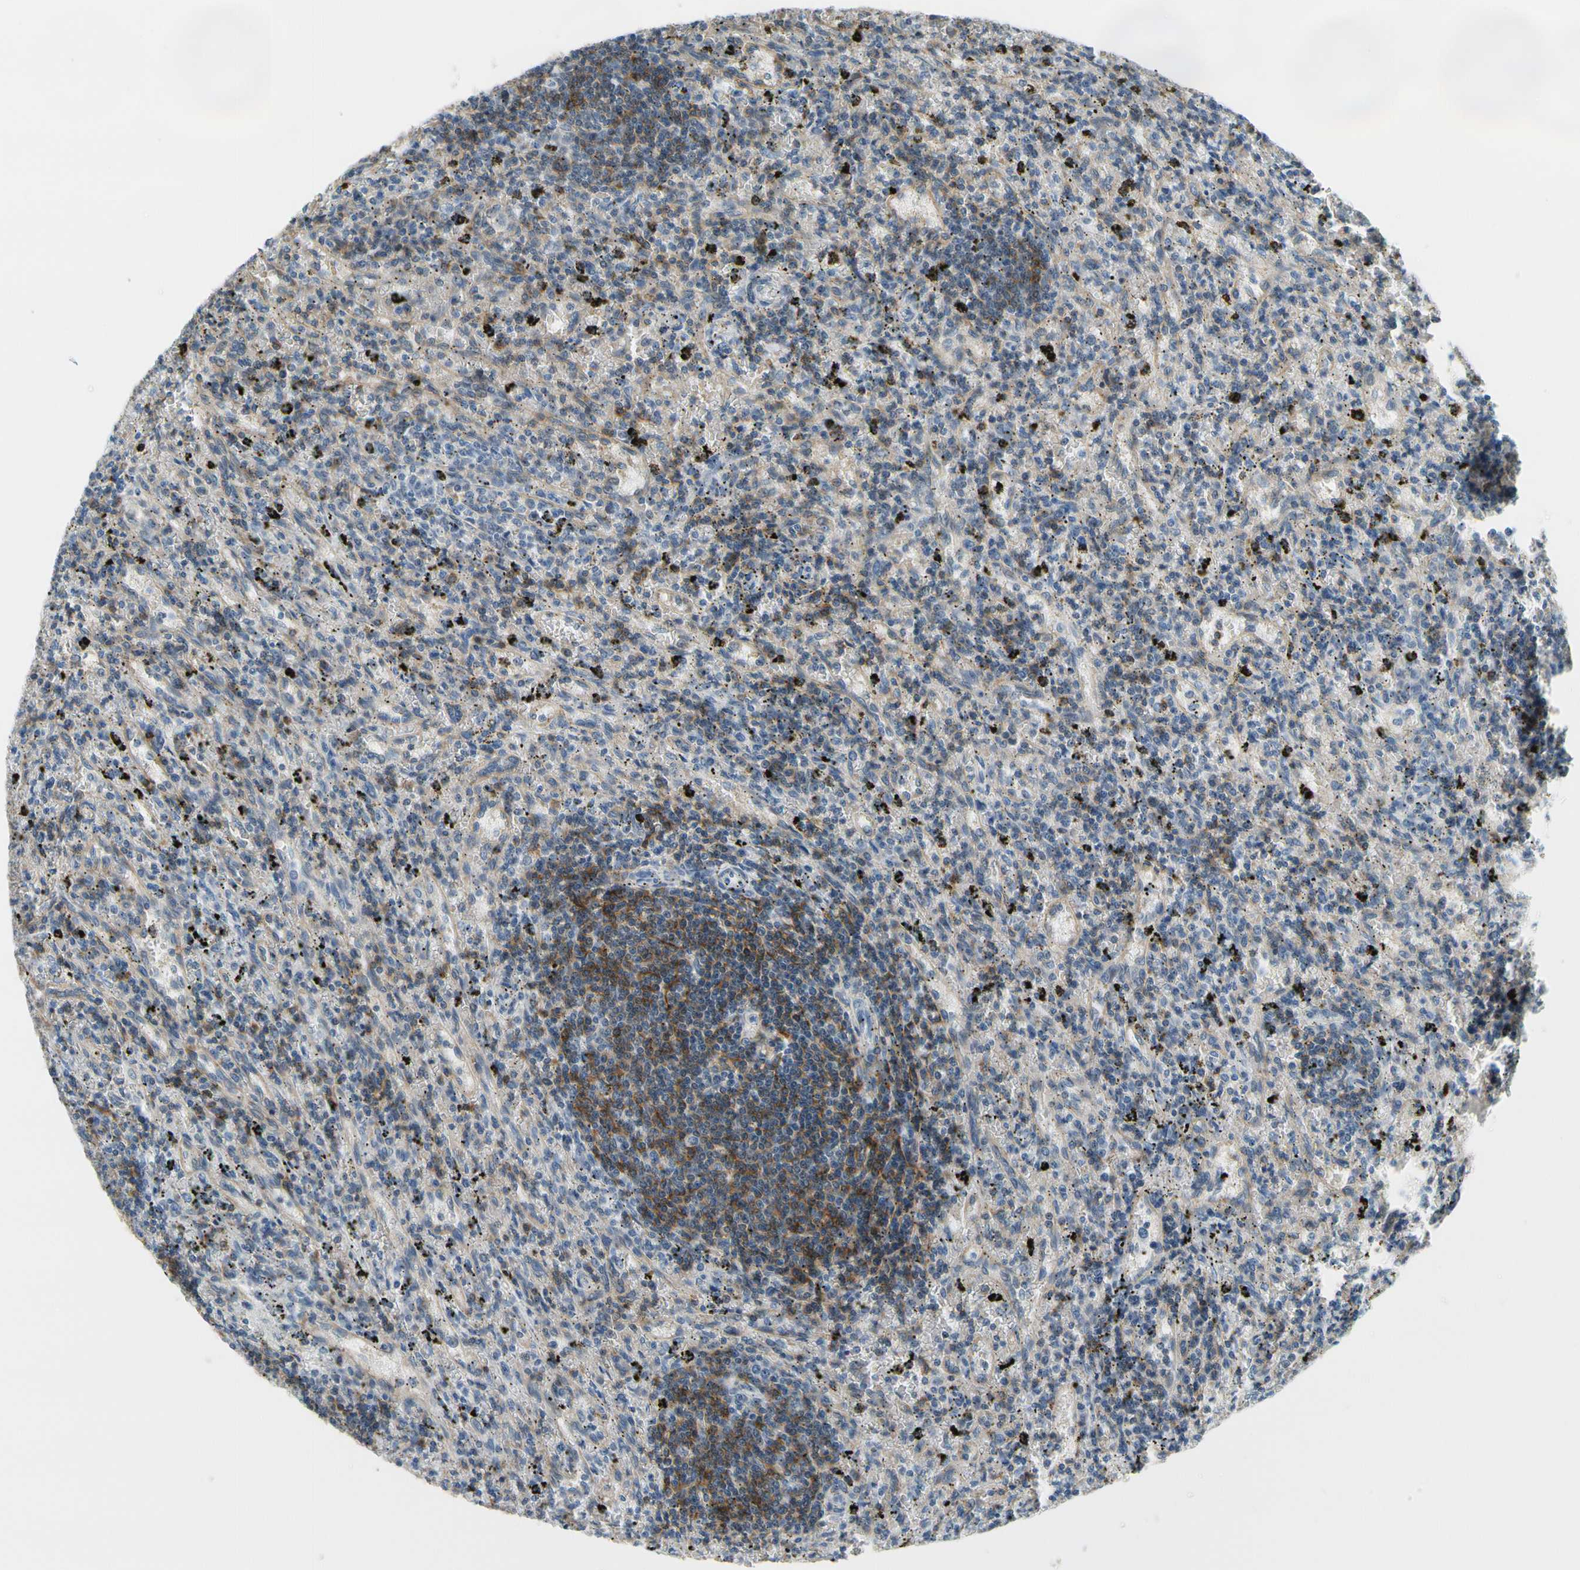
{"staining": {"intensity": "moderate", "quantity": "<25%", "location": "cytoplasmic/membranous"}, "tissue": "lymphoma", "cell_type": "Tumor cells", "image_type": "cancer", "snomed": [{"axis": "morphology", "description": "Malignant lymphoma, non-Hodgkin's type, Low grade"}, {"axis": "topography", "description": "Spleen"}], "caption": "Human lymphoma stained with a protein marker demonstrates moderate staining in tumor cells.", "gene": "FCER2", "patient": {"sex": "male", "age": 76}}